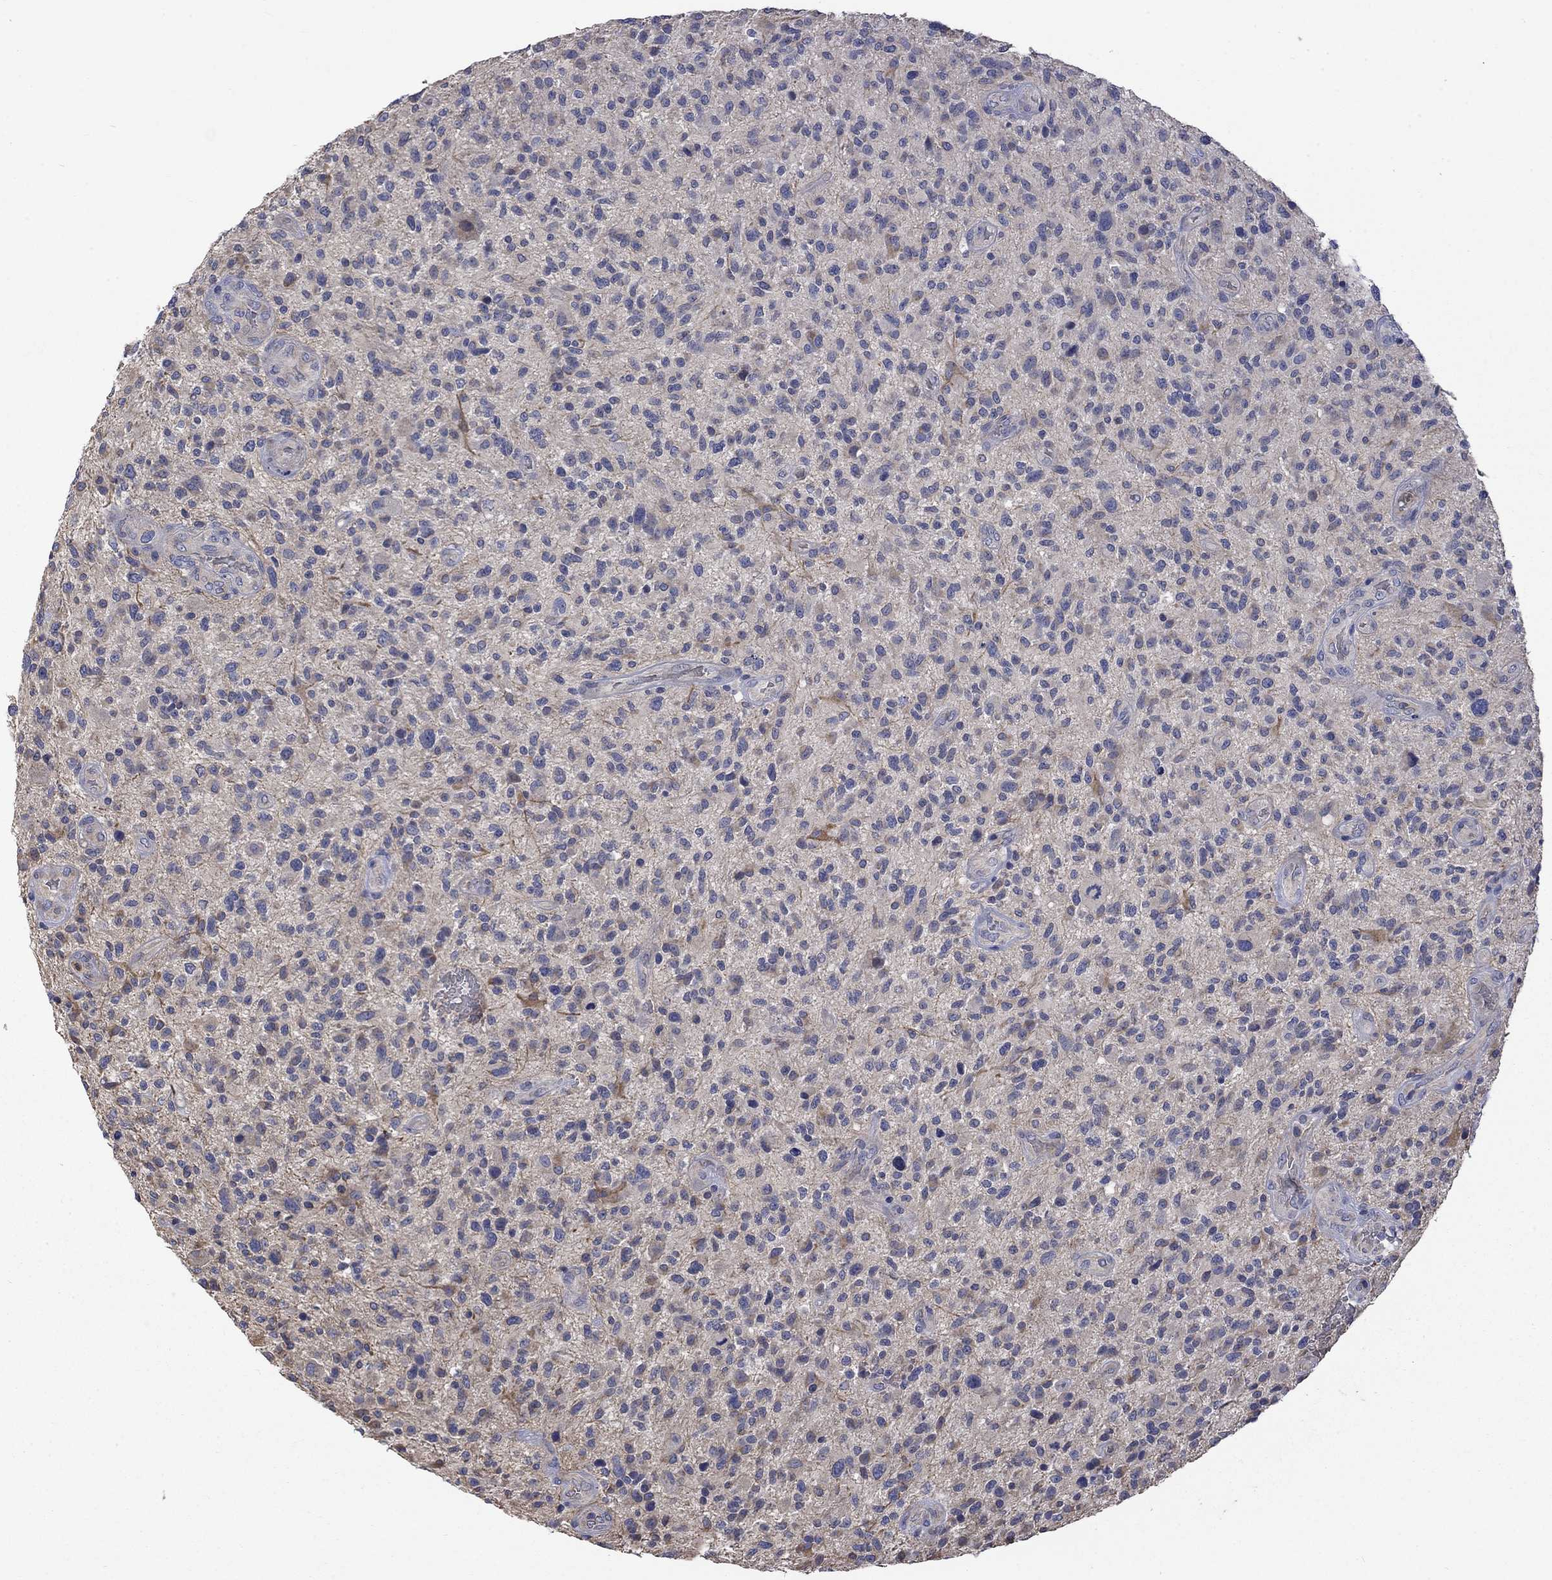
{"staining": {"intensity": "moderate", "quantity": "<25%", "location": "cytoplasmic/membranous"}, "tissue": "glioma", "cell_type": "Tumor cells", "image_type": "cancer", "snomed": [{"axis": "morphology", "description": "Glioma, malignant, High grade"}, {"axis": "topography", "description": "Brain"}], "caption": "An immunohistochemistry (IHC) image of neoplastic tissue is shown. Protein staining in brown highlights moderate cytoplasmic/membranous positivity in malignant glioma (high-grade) within tumor cells.", "gene": "CAMKK2", "patient": {"sex": "male", "age": 47}}